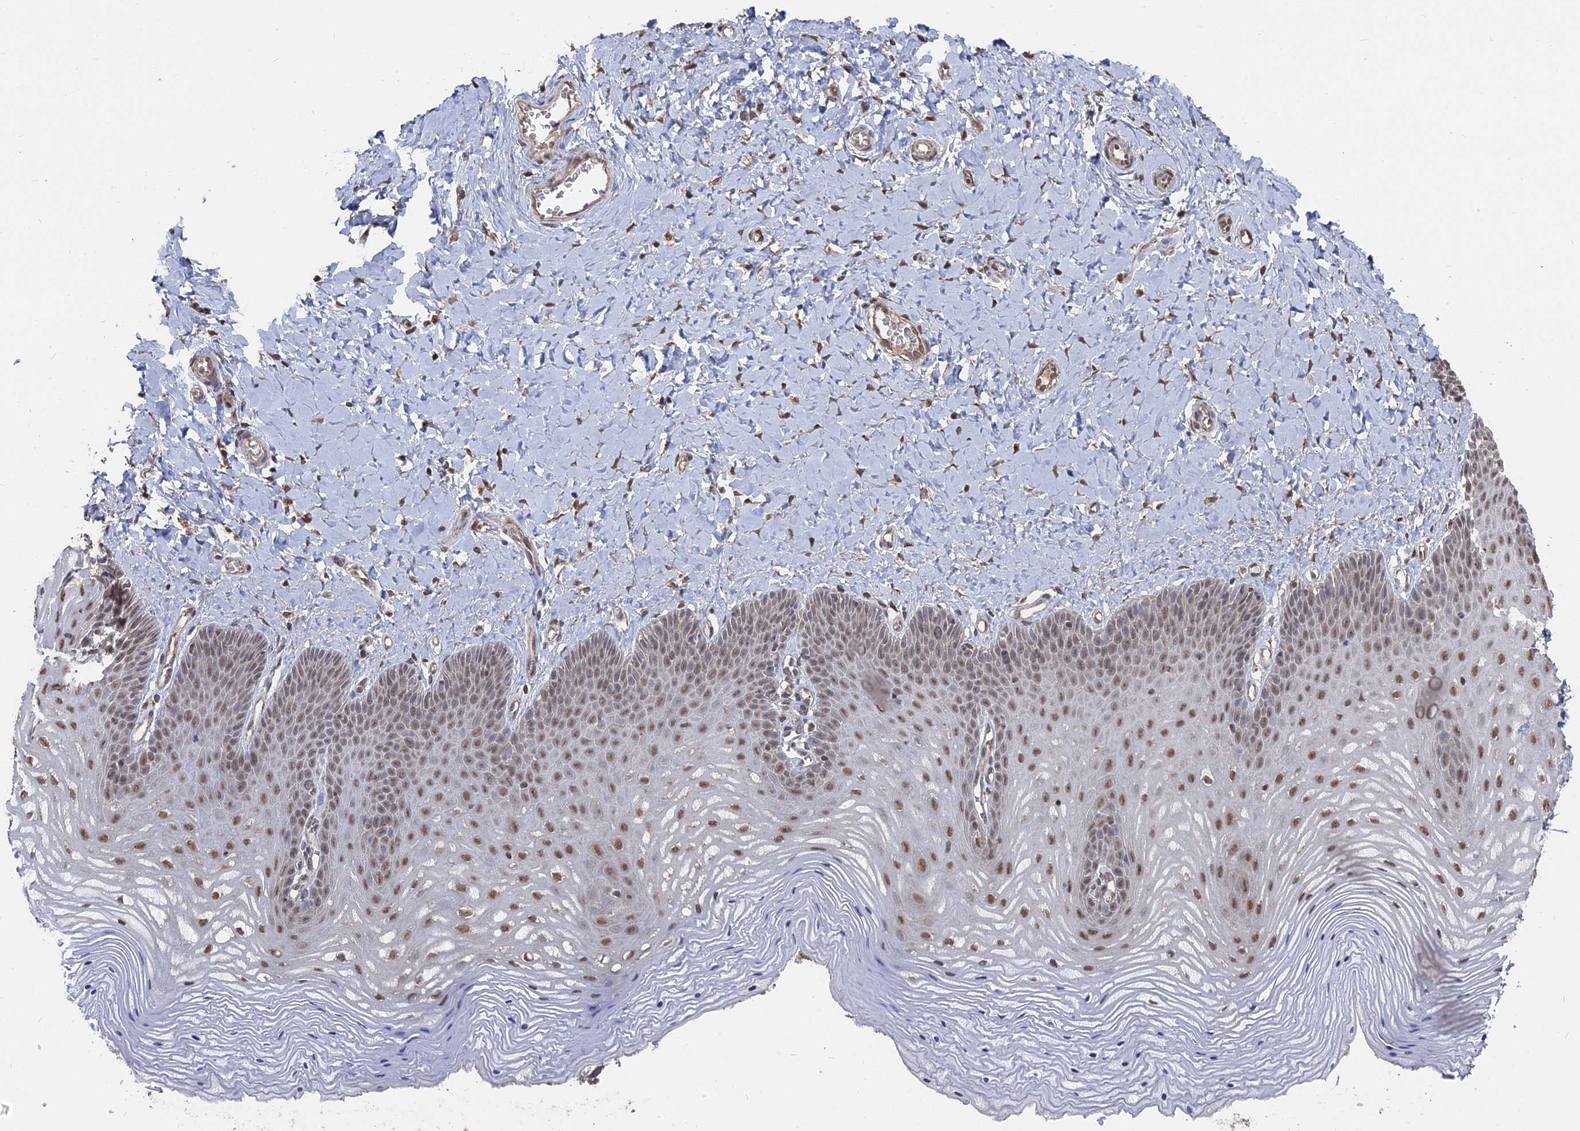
{"staining": {"intensity": "moderate", "quantity": ">75%", "location": "nuclear"}, "tissue": "vagina", "cell_type": "Squamous epithelial cells", "image_type": "normal", "snomed": [{"axis": "morphology", "description": "Normal tissue, NOS"}, {"axis": "topography", "description": "Vagina"}], "caption": "A high-resolution histopathology image shows immunohistochemistry (IHC) staining of normal vagina, which displays moderate nuclear expression in about >75% of squamous epithelial cells. (brown staining indicates protein expression, while blue staining denotes nuclei).", "gene": "CCNP", "patient": {"sex": "female", "age": 65}}